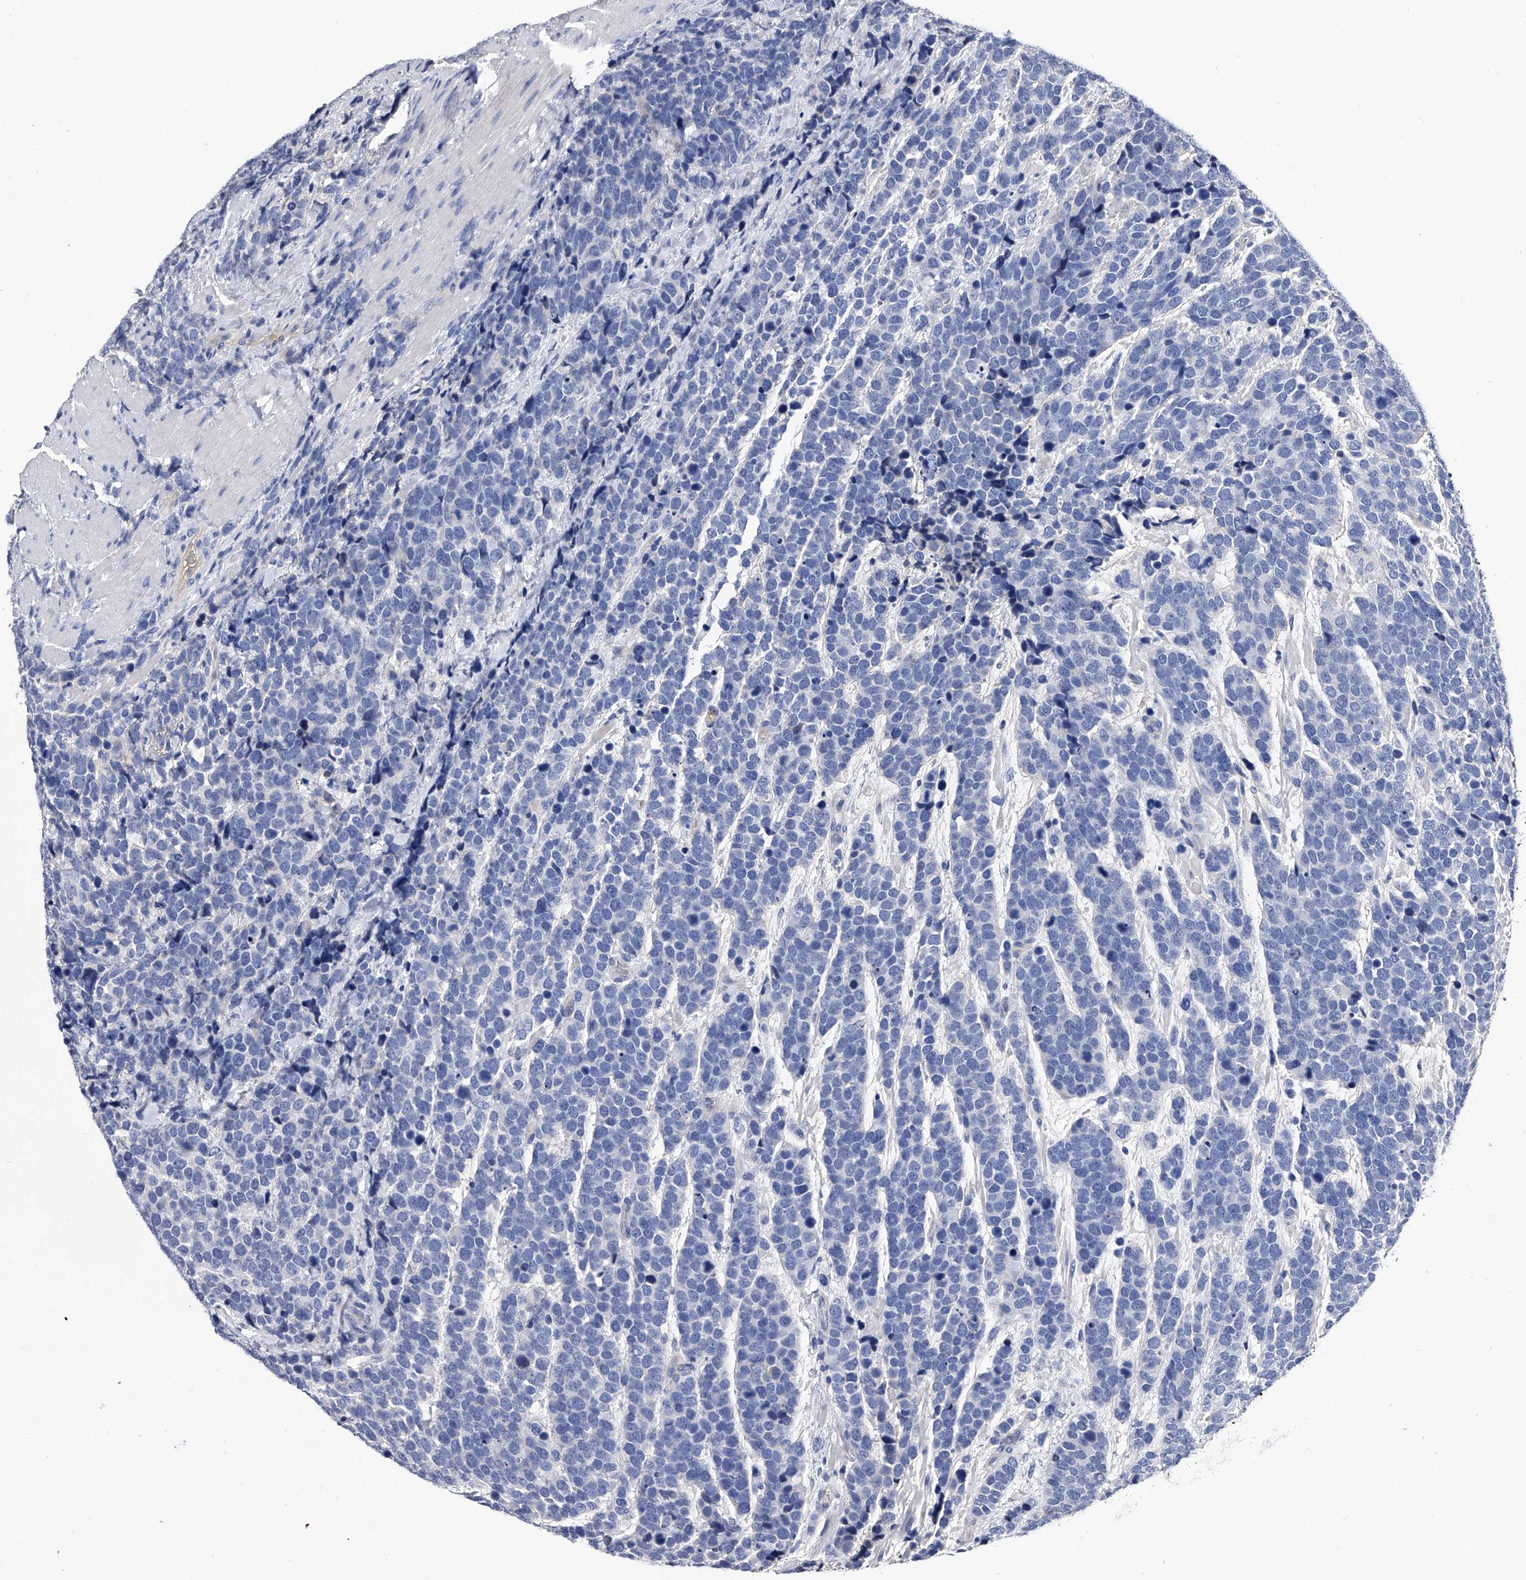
{"staining": {"intensity": "negative", "quantity": "none", "location": "none"}, "tissue": "urothelial cancer", "cell_type": "Tumor cells", "image_type": "cancer", "snomed": [{"axis": "morphology", "description": "Urothelial carcinoma, High grade"}, {"axis": "topography", "description": "Urinary bladder"}], "caption": "Tumor cells show no significant positivity in high-grade urothelial carcinoma.", "gene": "EFCAB7", "patient": {"sex": "female", "age": 82}}